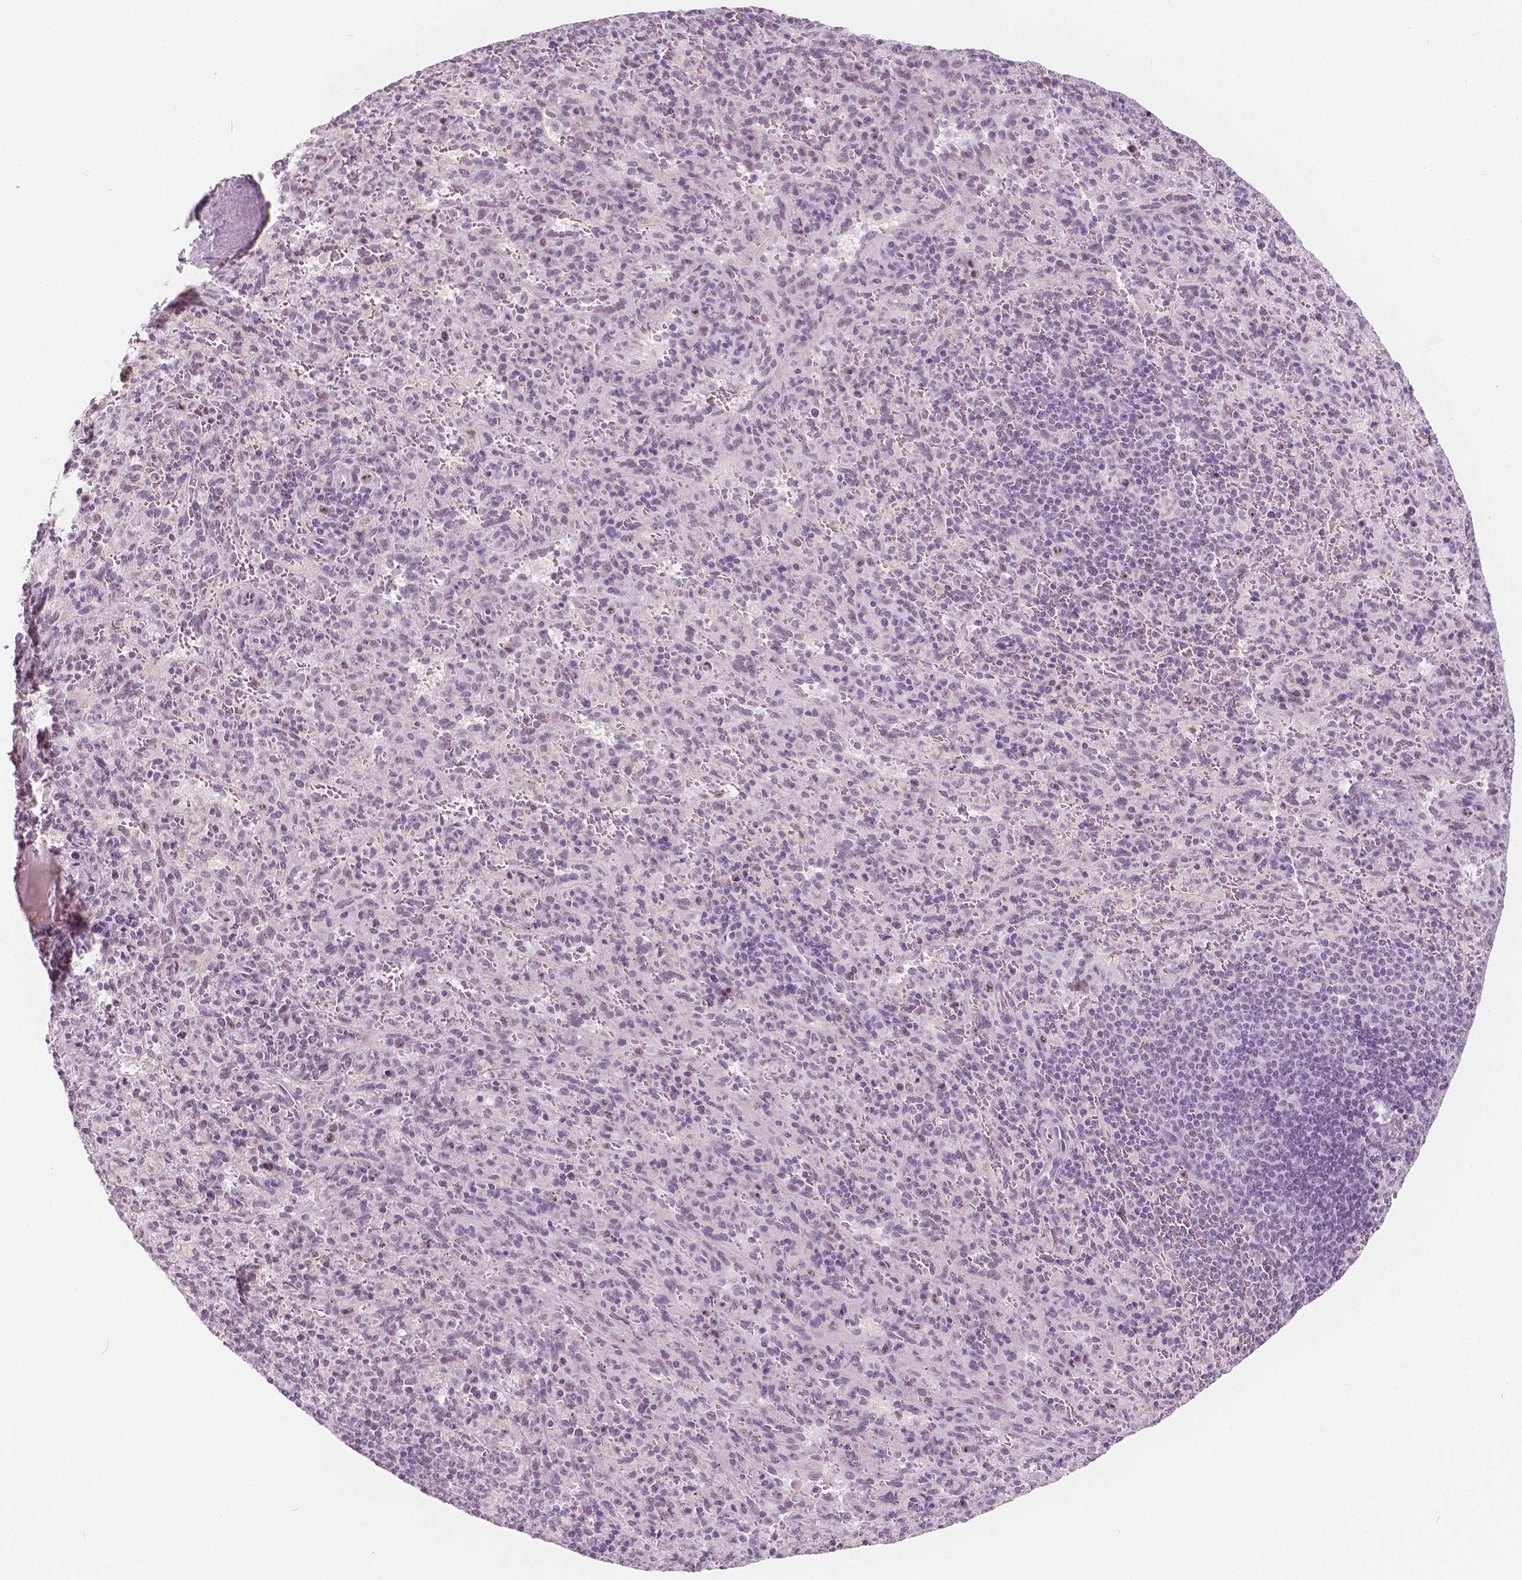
{"staining": {"intensity": "negative", "quantity": "none", "location": "none"}, "tissue": "spleen", "cell_type": "Cells in red pulp", "image_type": "normal", "snomed": [{"axis": "morphology", "description": "Normal tissue, NOS"}, {"axis": "topography", "description": "Spleen"}], "caption": "The immunohistochemistry micrograph has no significant staining in cells in red pulp of spleen.", "gene": "NOLC1", "patient": {"sex": "male", "age": 57}}